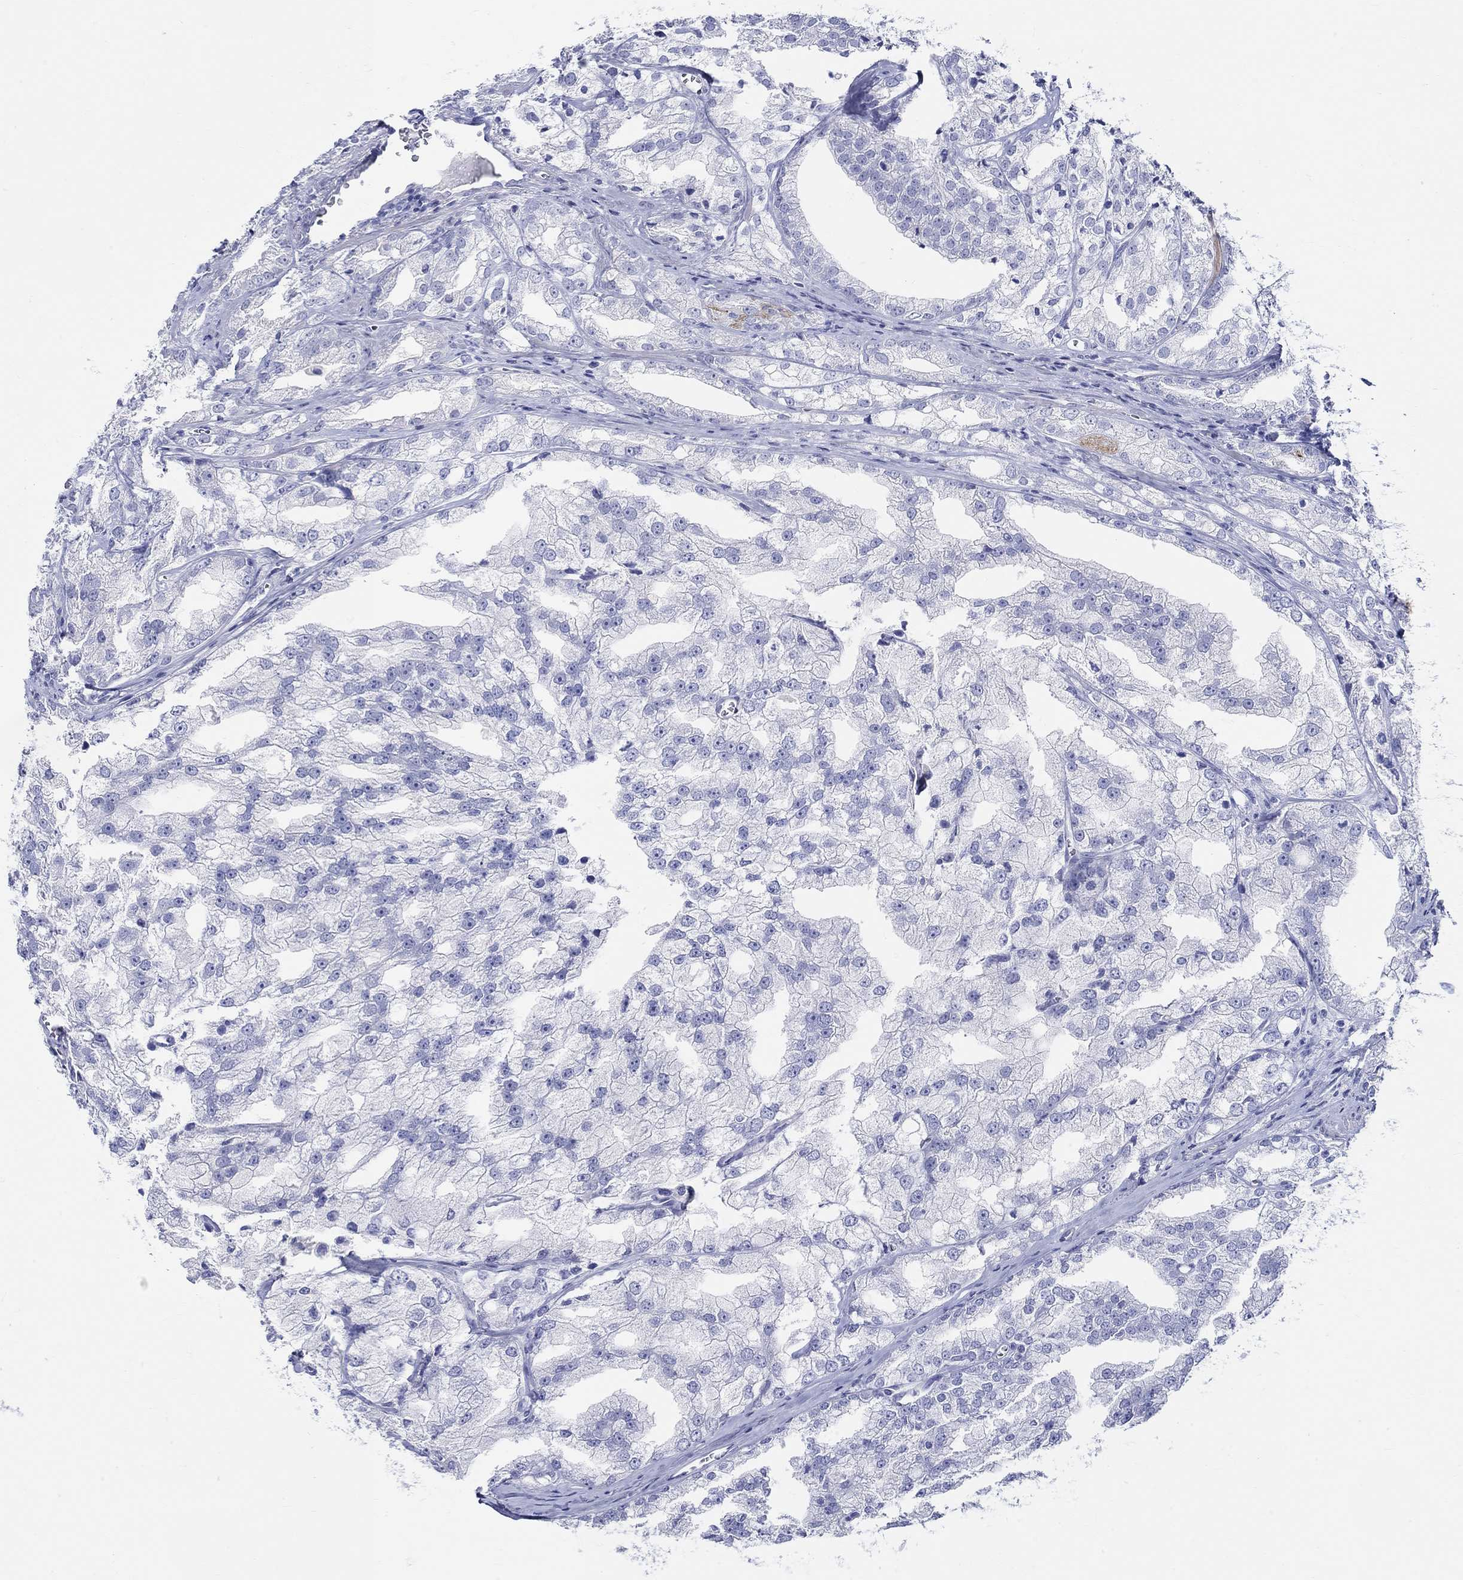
{"staining": {"intensity": "negative", "quantity": "none", "location": "none"}, "tissue": "prostate cancer", "cell_type": "Tumor cells", "image_type": "cancer", "snomed": [{"axis": "morphology", "description": "Adenocarcinoma, NOS"}, {"axis": "topography", "description": "Prostate"}], "caption": "A histopathology image of human prostate cancer is negative for staining in tumor cells.", "gene": "CRYGS", "patient": {"sex": "male", "age": 70}}